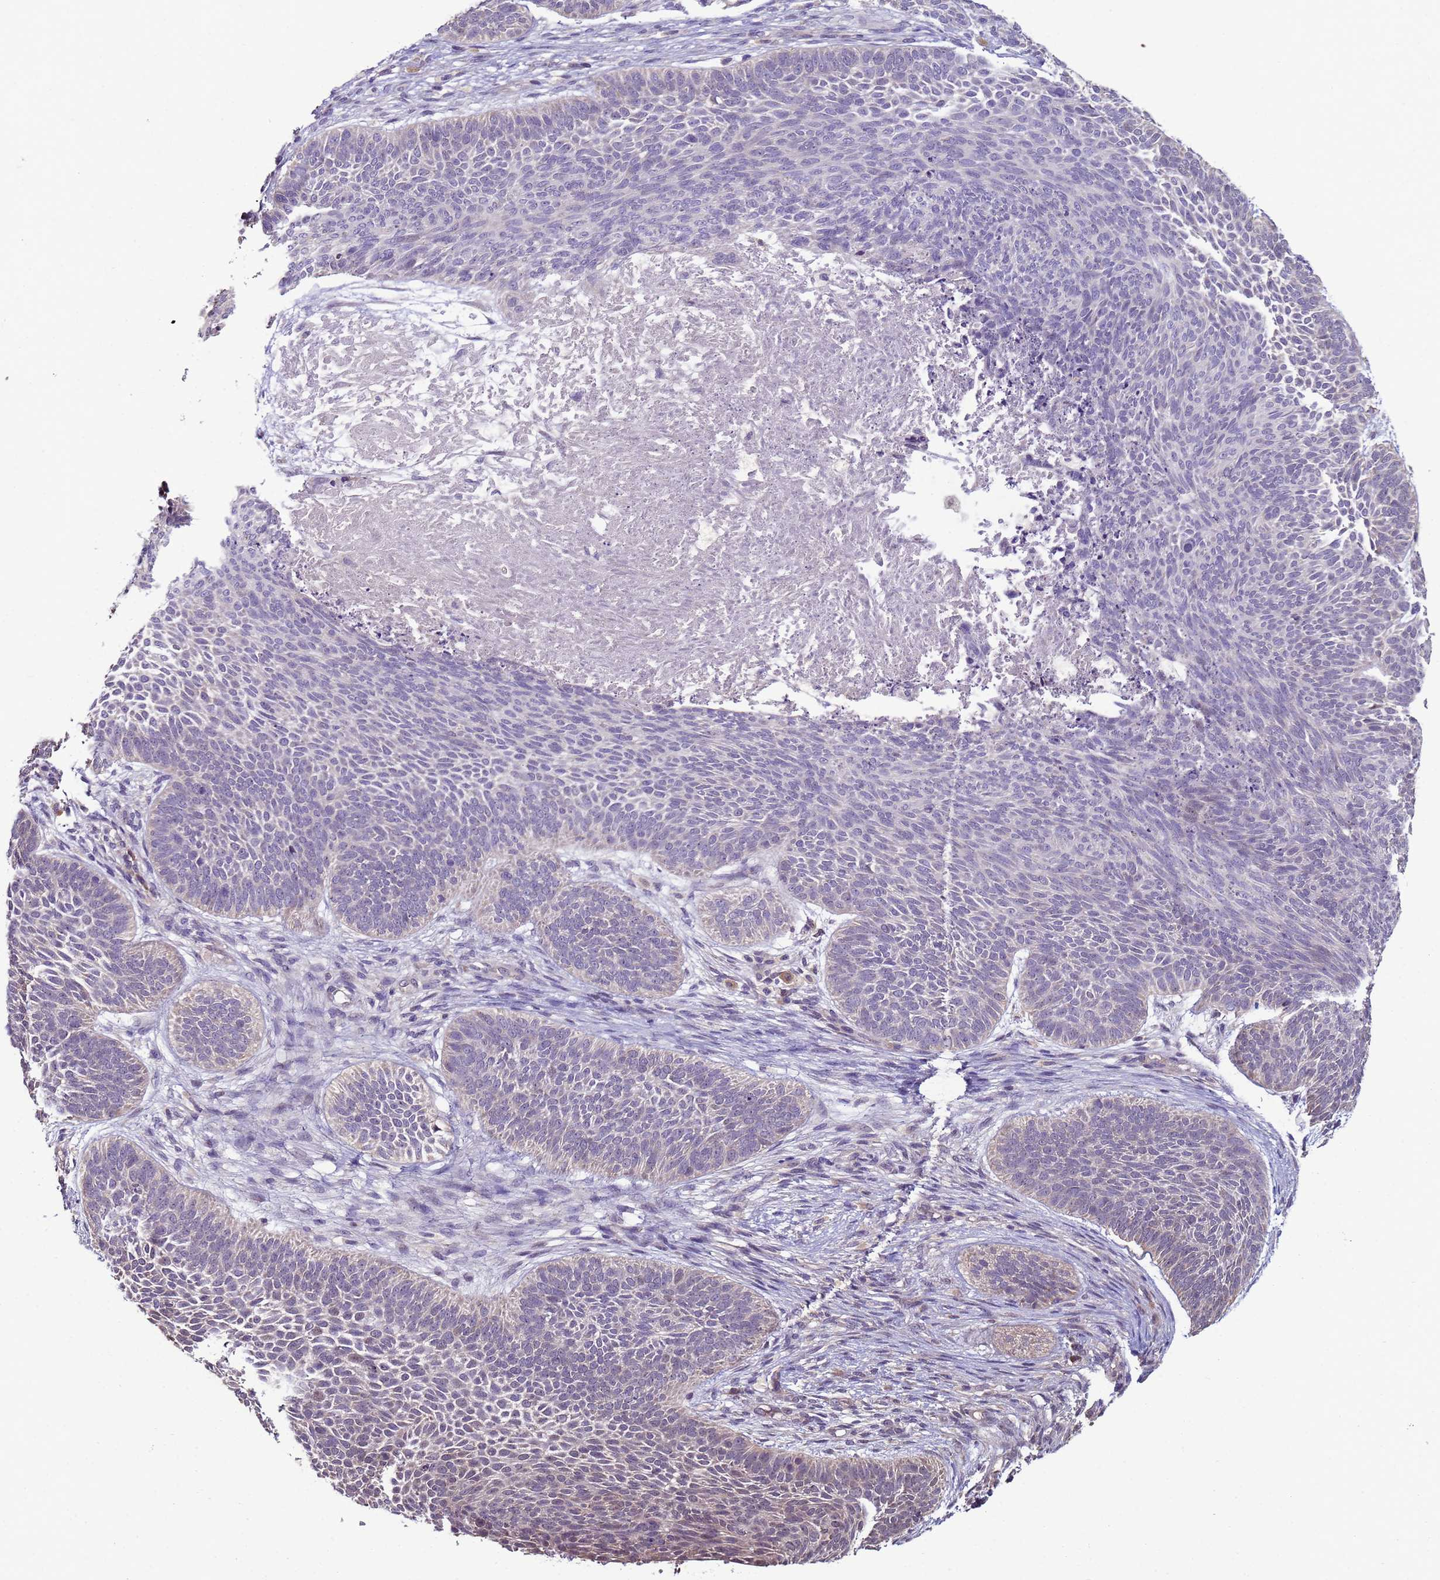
{"staining": {"intensity": "negative", "quantity": "none", "location": "none"}, "tissue": "skin cancer", "cell_type": "Tumor cells", "image_type": "cancer", "snomed": [{"axis": "morphology", "description": "Basal cell carcinoma"}, {"axis": "topography", "description": "Skin"}], "caption": "Basal cell carcinoma (skin) was stained to show a protein in brown. There is no significant expression in tumor cells. (Brightfield microscopy of DAB (3,3'-diaminobenzidine) immunohistochemistry (IHC) at high magnification).", "gene": "CLHC1", "patient": {"sex": "male", "age": 85}}